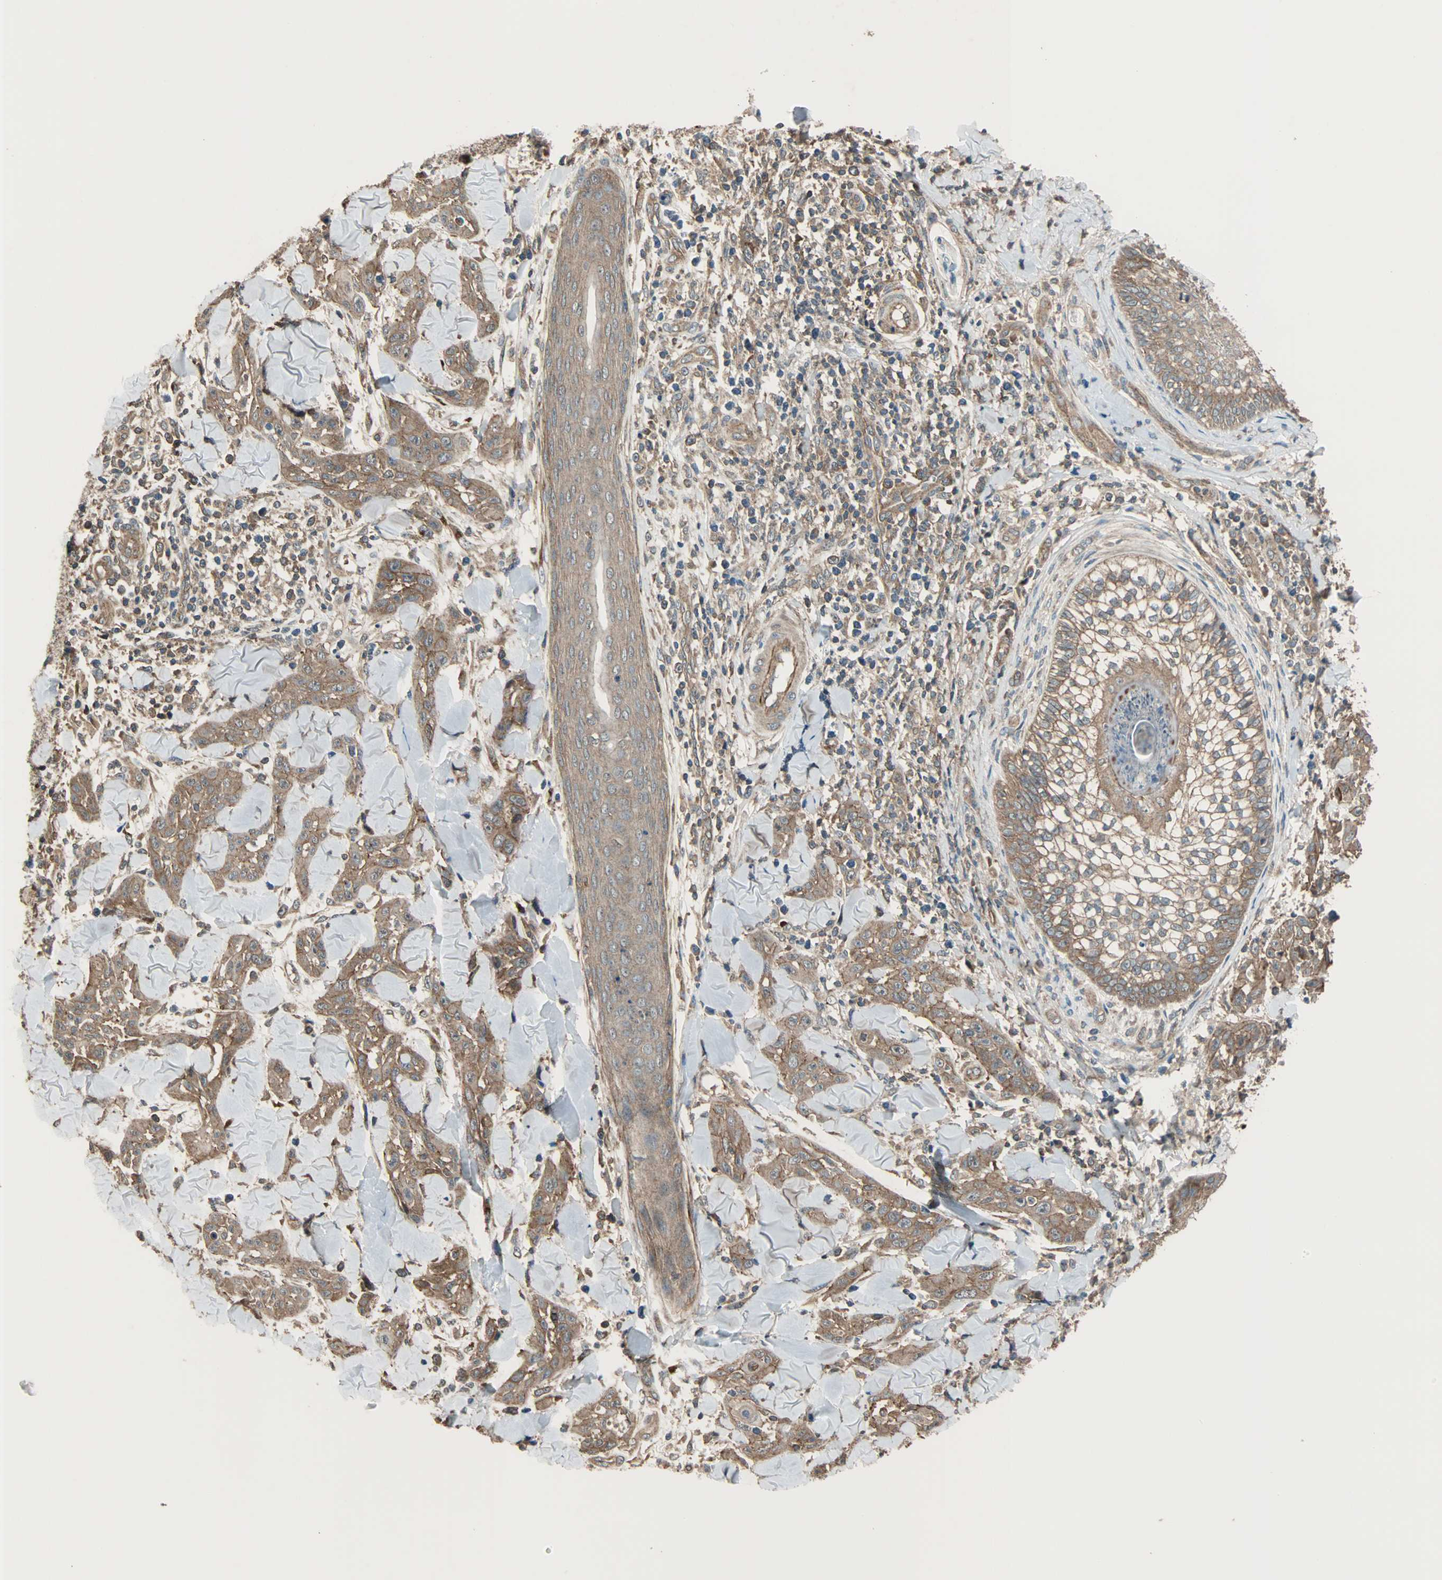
{"staining": {"intensity": "moderate", "quantity": ">75%", "location": "cytoplasmic/membranous"}, "tissue": "skin cancer", "cell_type": "Tumor cells", "image_type": "cancer", "snomed": [{"axis": "morphology", "description": "Squamous cell carcinoma, NOS"}, {"axis": "topography", "description": "Skin"}], "caption": "About >75% of tumor cells in human skin cancer show moderate cytoplasmic/membranous protein staining as visualized by brown immunohistochemical staining.", "gene": "MAP3K21", "patient": {"sex": "male", "age": 24}}